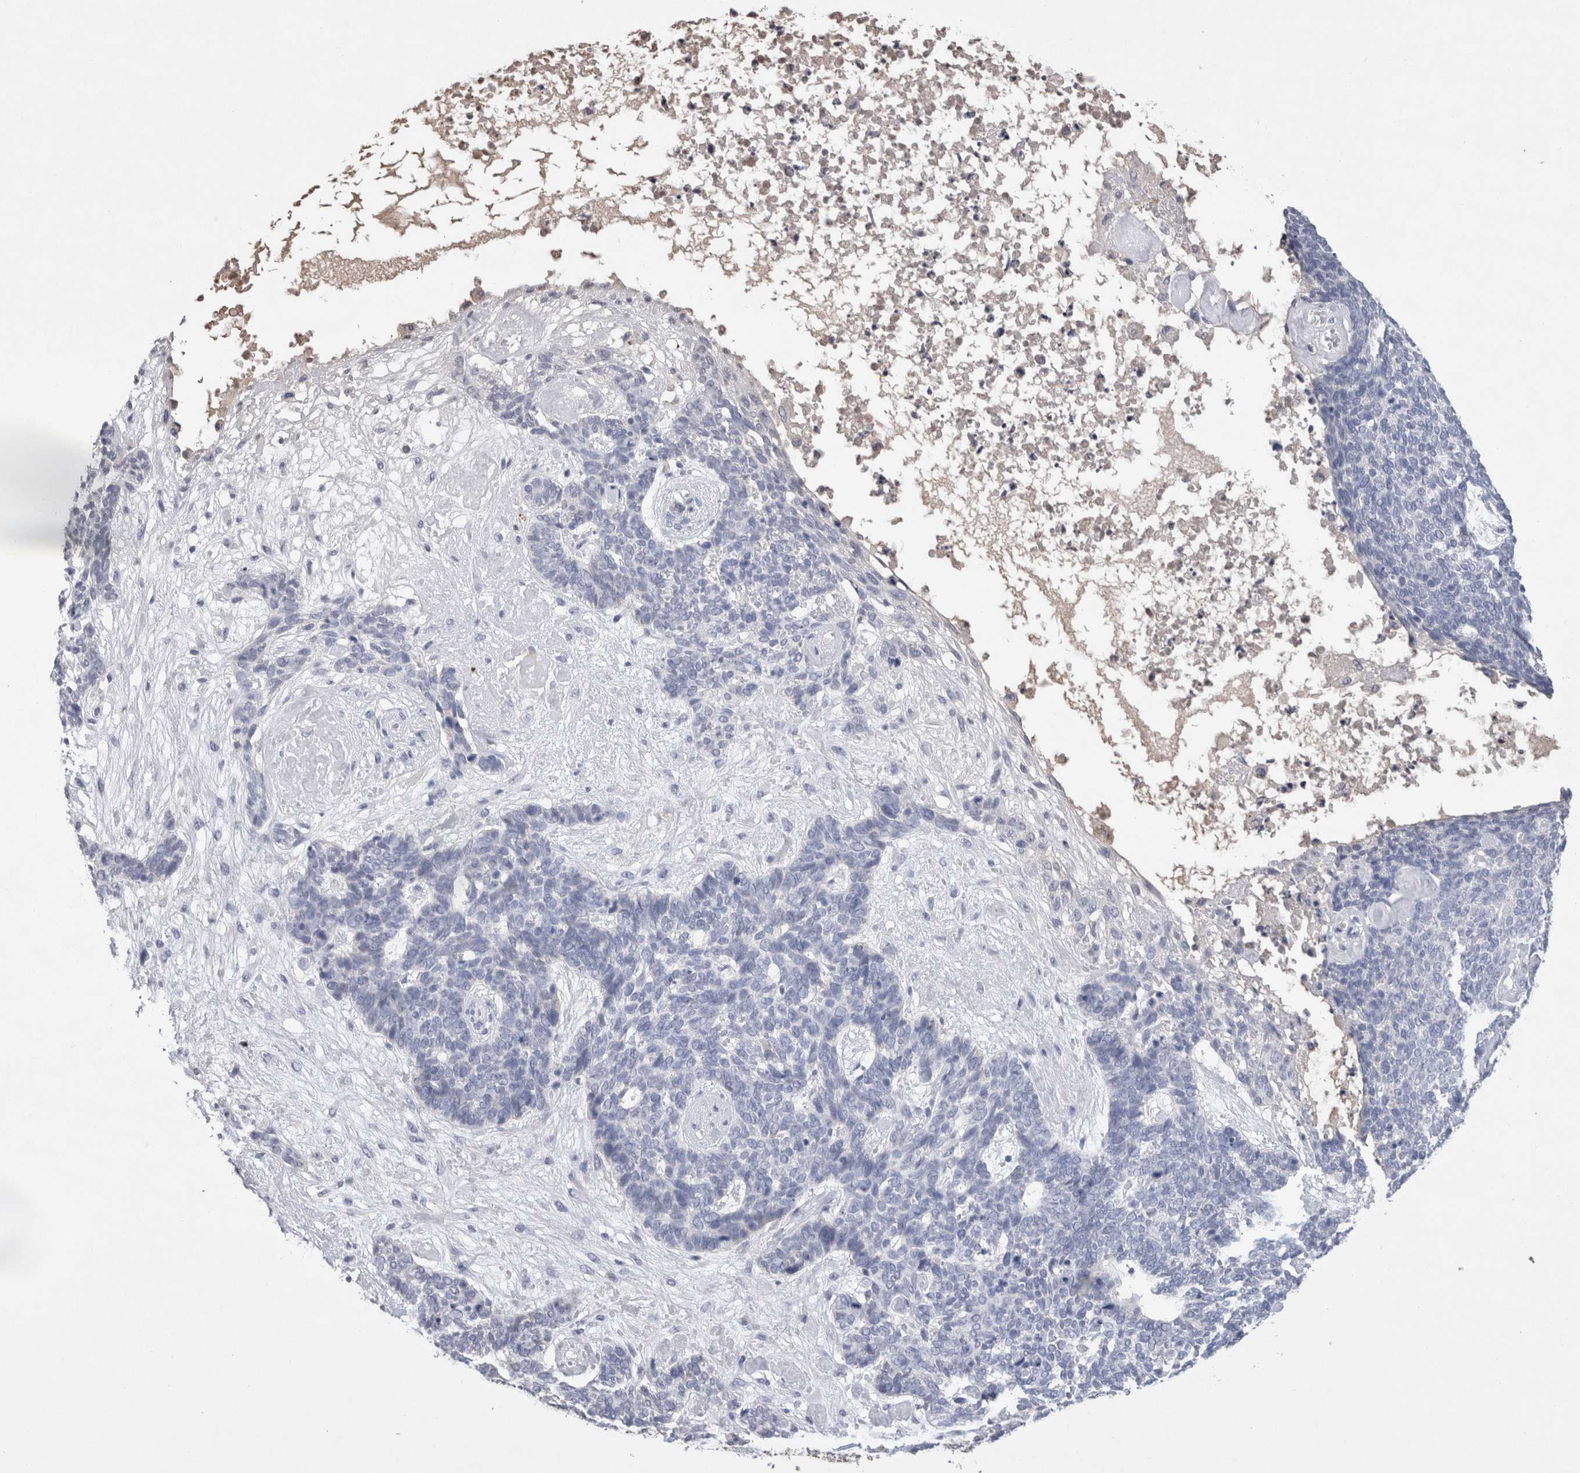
{"staining": {"intensity": "negative", "quantity": "none", "location": "none"}, "tissue": "skin cancer", "cell_type": "Tumor cells", "image_type": "cancer", "snomed": [{"axis": "morphology", "description": "Basal cell carcinoma"}, {"axis": "topography", "description": "Skin"}], "caption": "Skin cancer stained for a protein using immunohistochemistry displays no staining tumor cells.", "gene": "FABP7", "patient": {"sex": "female", "age": 84}}